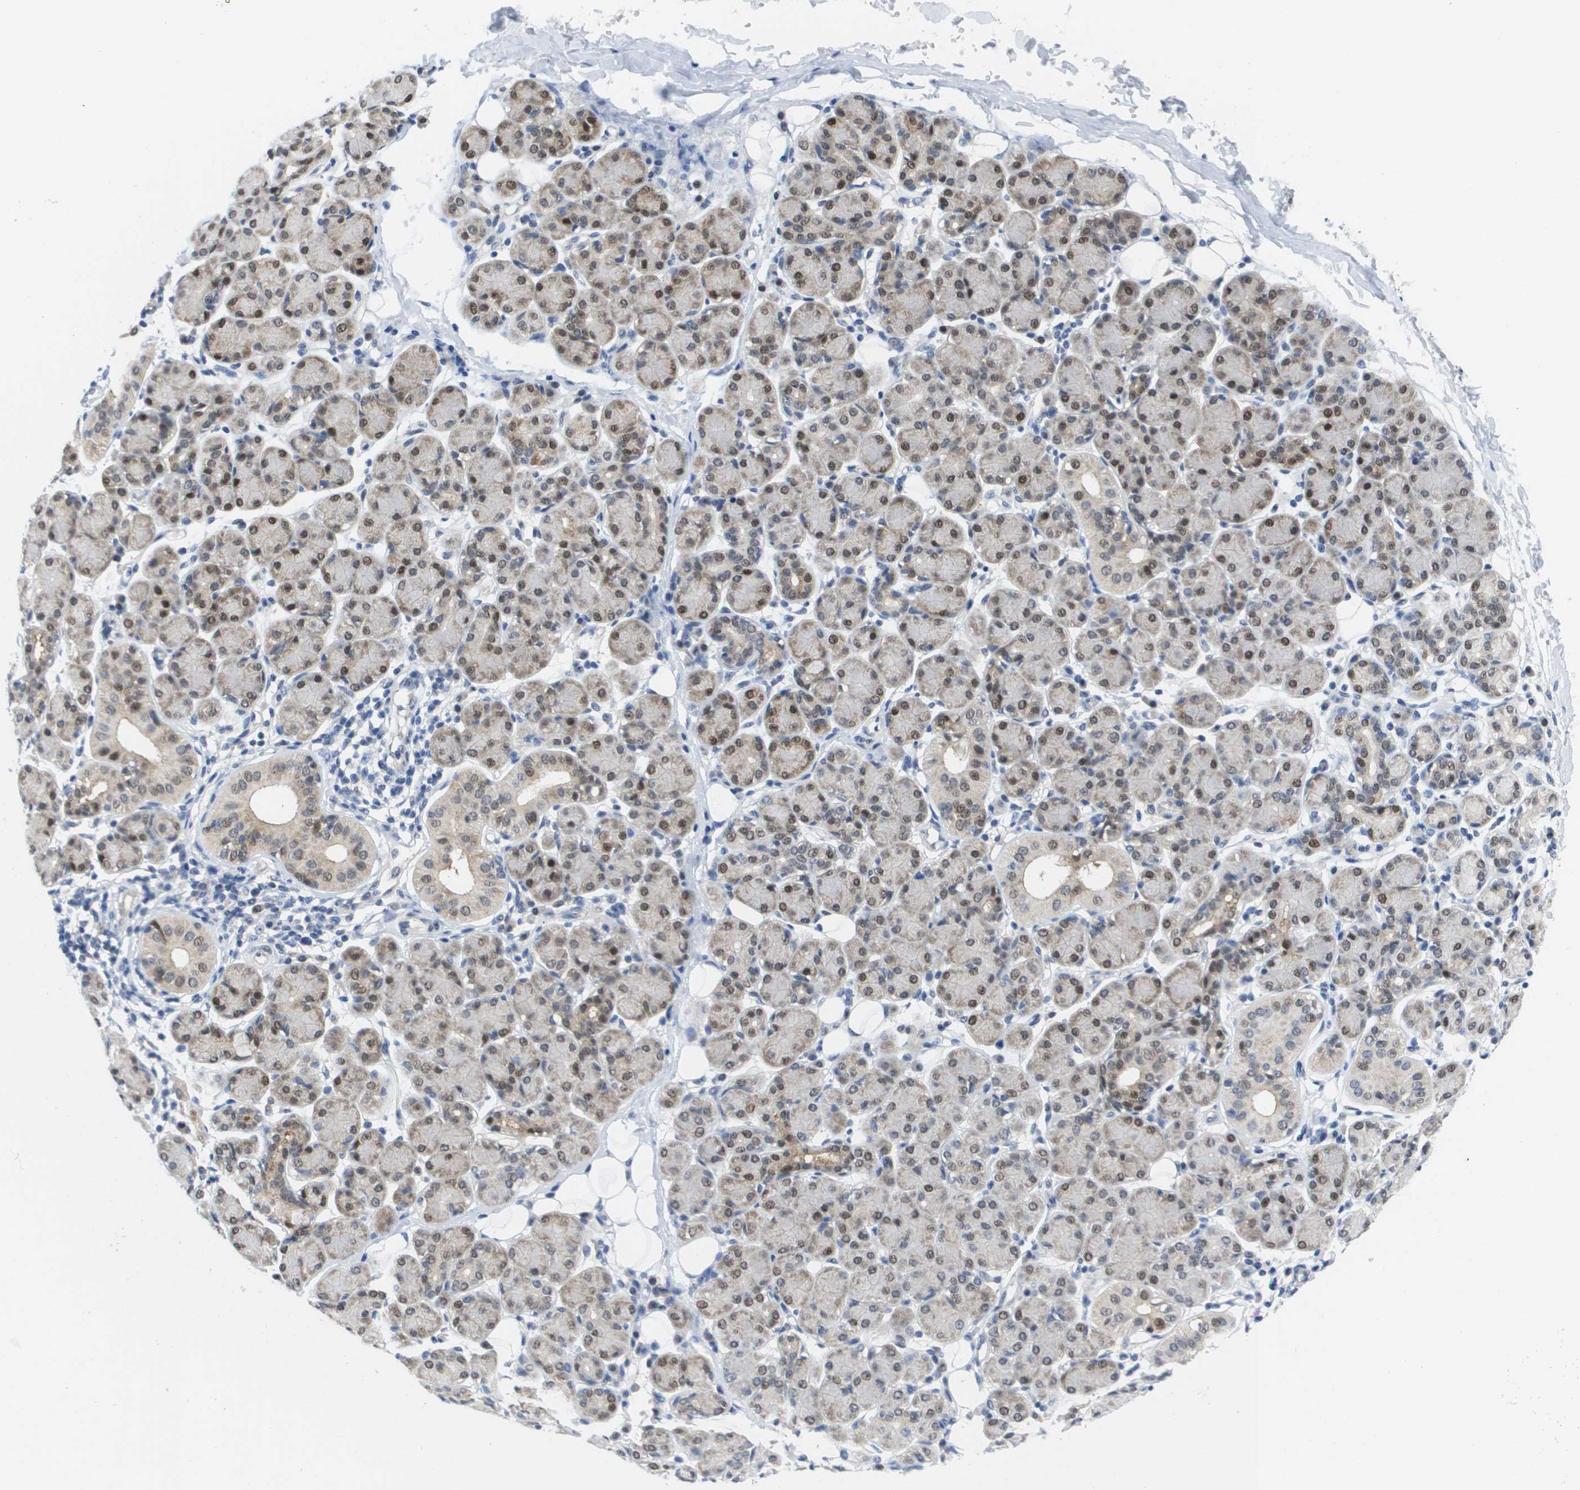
{"staining": {"intensity": "strong", "quantity": ">75%", "location": "cytoplasmic/membranous,nuclear"}, "tissue": "salivary gland", "cell_type": "Glandular cells", "image_type": "normal", "snomed": [{"axis": "morphology", "description": "Normal tissue, NOS"}, {"axis": "morphology", "description": "Inflammation, NOS"}, {"axis": "topography", "description": "Lymph node"}, {"axis": "topography", "description": "Salivary gland"}], "caption": "High-magnification brightfield microscopy of benign salivary gland stained with DAB (brown) and counterstained with hematoxylin (blue). glandular cells exhibit strong cytoplasmic/membranous,nuclear positivity is identified in about>75% of cells.", "gene": "FKBP4", "patient": {"sex": "male", "age": 3}}